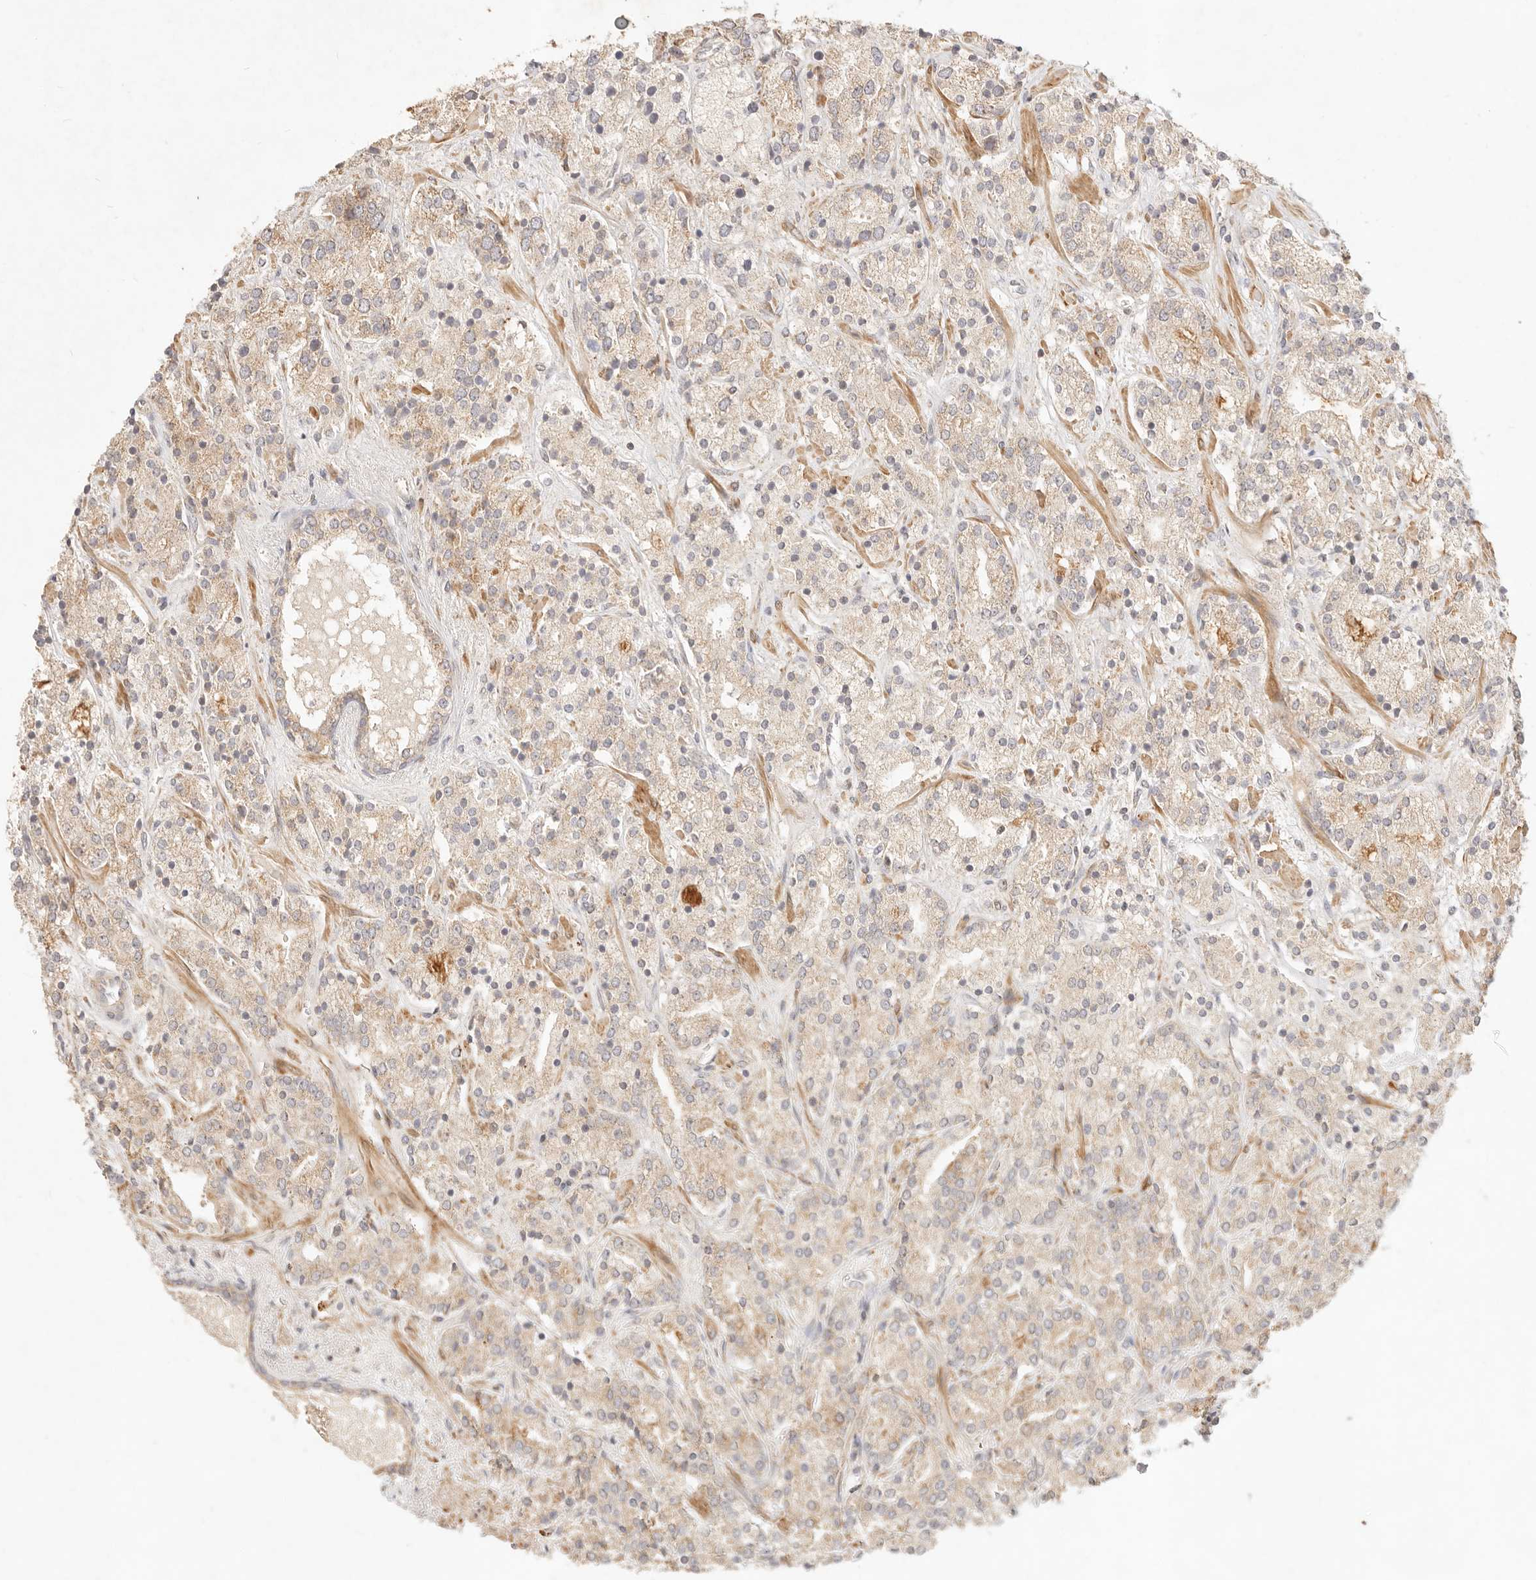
{"staining": {"intensity": "moderate", "quantity": "25%-75%", "location": "cytoplasmic/membranous"}, "tissue": "prostate cancer", "cell_type": "Tumor cells", "image_type": "cancer", "snomed": [{"axis": "morphology", "description": "Adenocarcinoma, High grade"}, {"axis": "topography", "description": "Prostate"}], "caption": "Immunohistochemistry histopathology image of human prostate cancer stained for a protein (brown), which demonstrates medium levels of moderate cytoplasmic/membranous positivity in about 25%-75% of tumor cells.", "gene": "RUBCNL", "patient": {"sex": "male", "age": 71}}